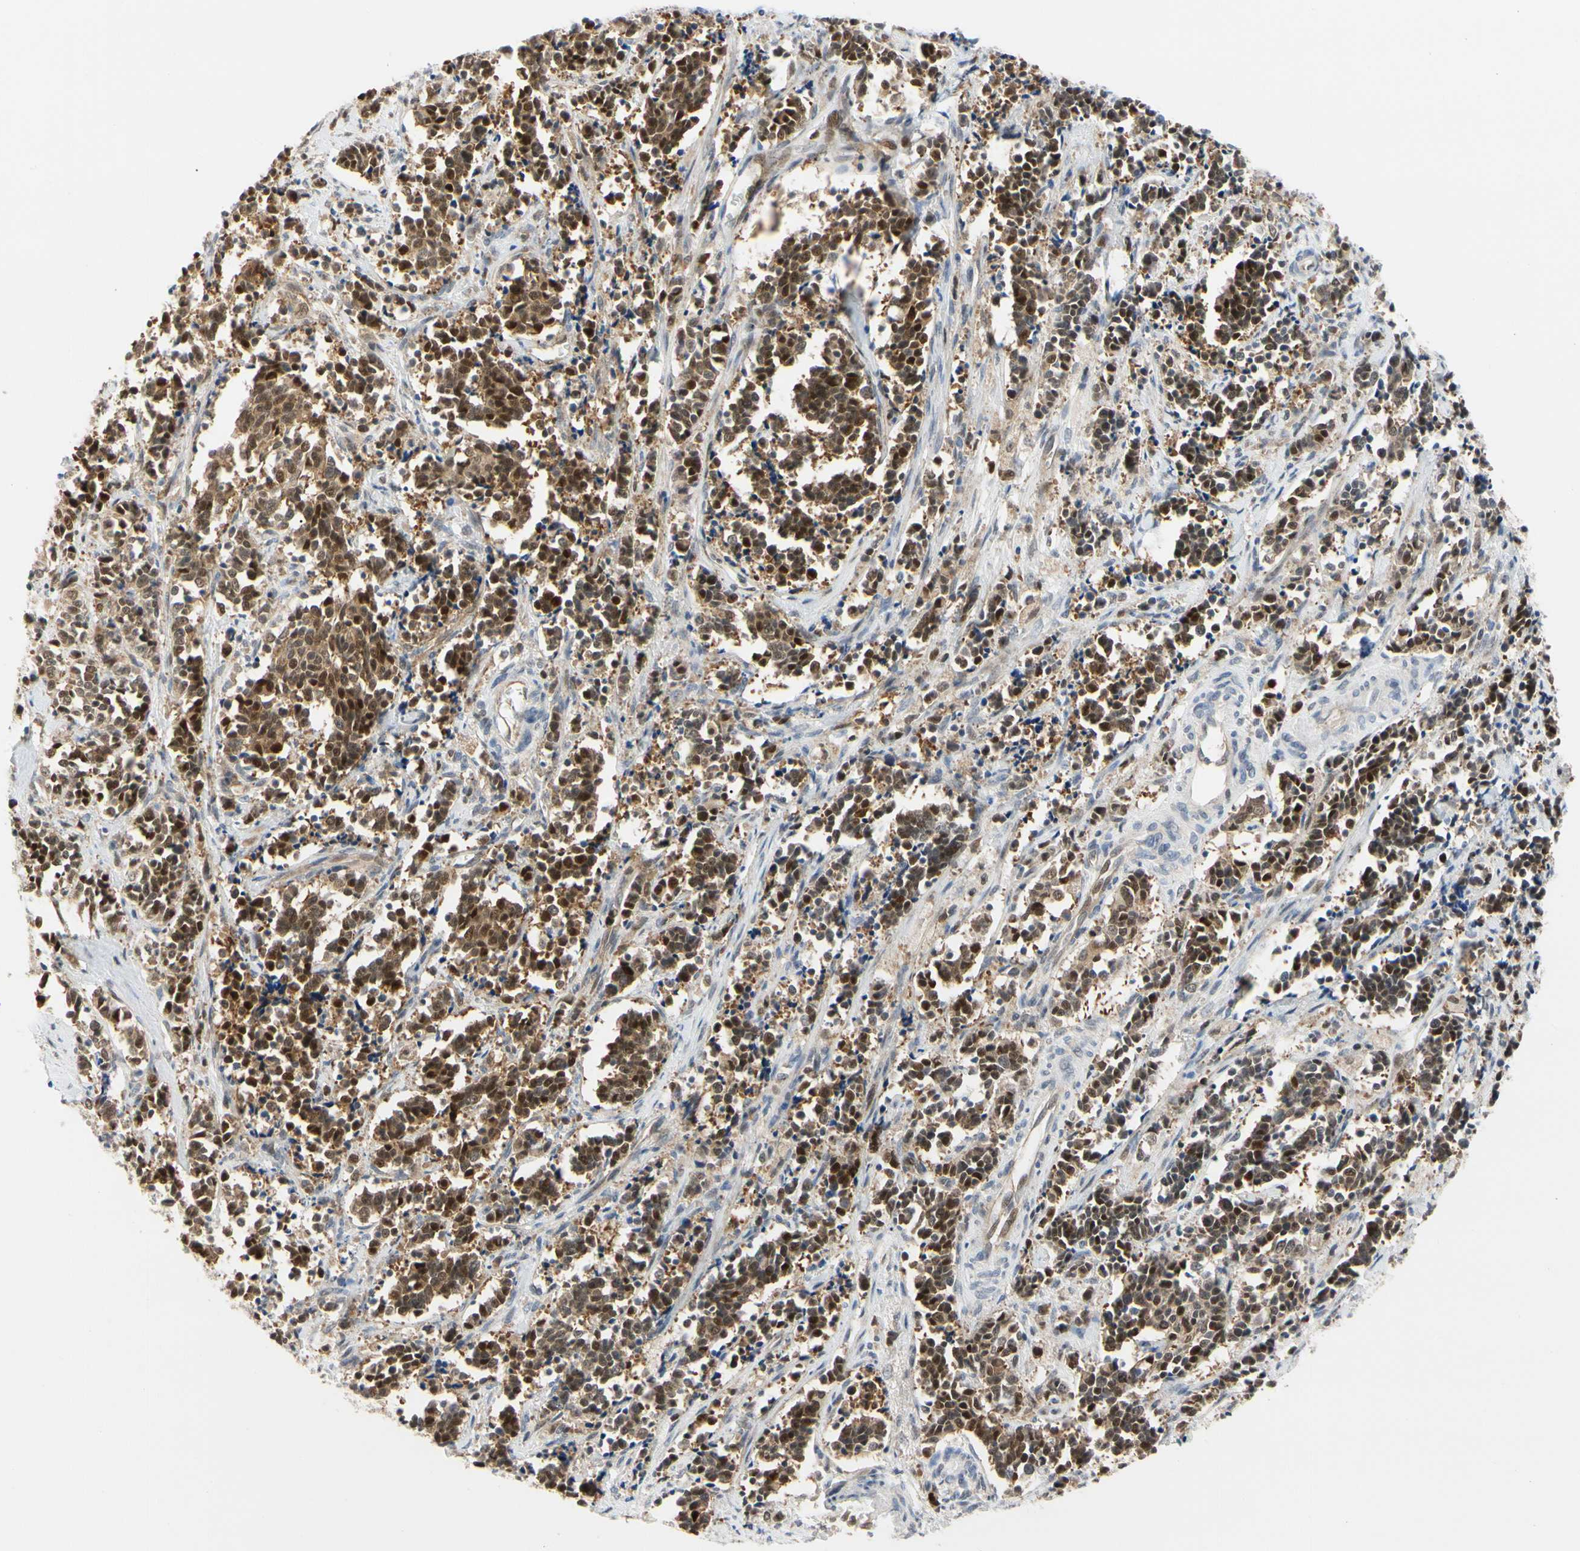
{"staining": {"intensity": "strong", "quantity": ">75%", "location": "cytoplasmic/membranous,nuclear"}, "tissue": "cervical cancer", "cell_type": "Tumor cells", "image_type": "cancer", "snomed": [{"axis": "morphology", "description": "Squamous cell carcinoma, NOS"}, {"axis": "topography", "description": "Cervix"}], "caption": "Immunohistochemical staining of cervical squamous cell carcinoma reveals high levels of strong cytoplasmic/membranous and nuclear positivity in about >75% of tumor cells.", "gene": "CDK5", "patient": {"sex": "female", "age": 35}}